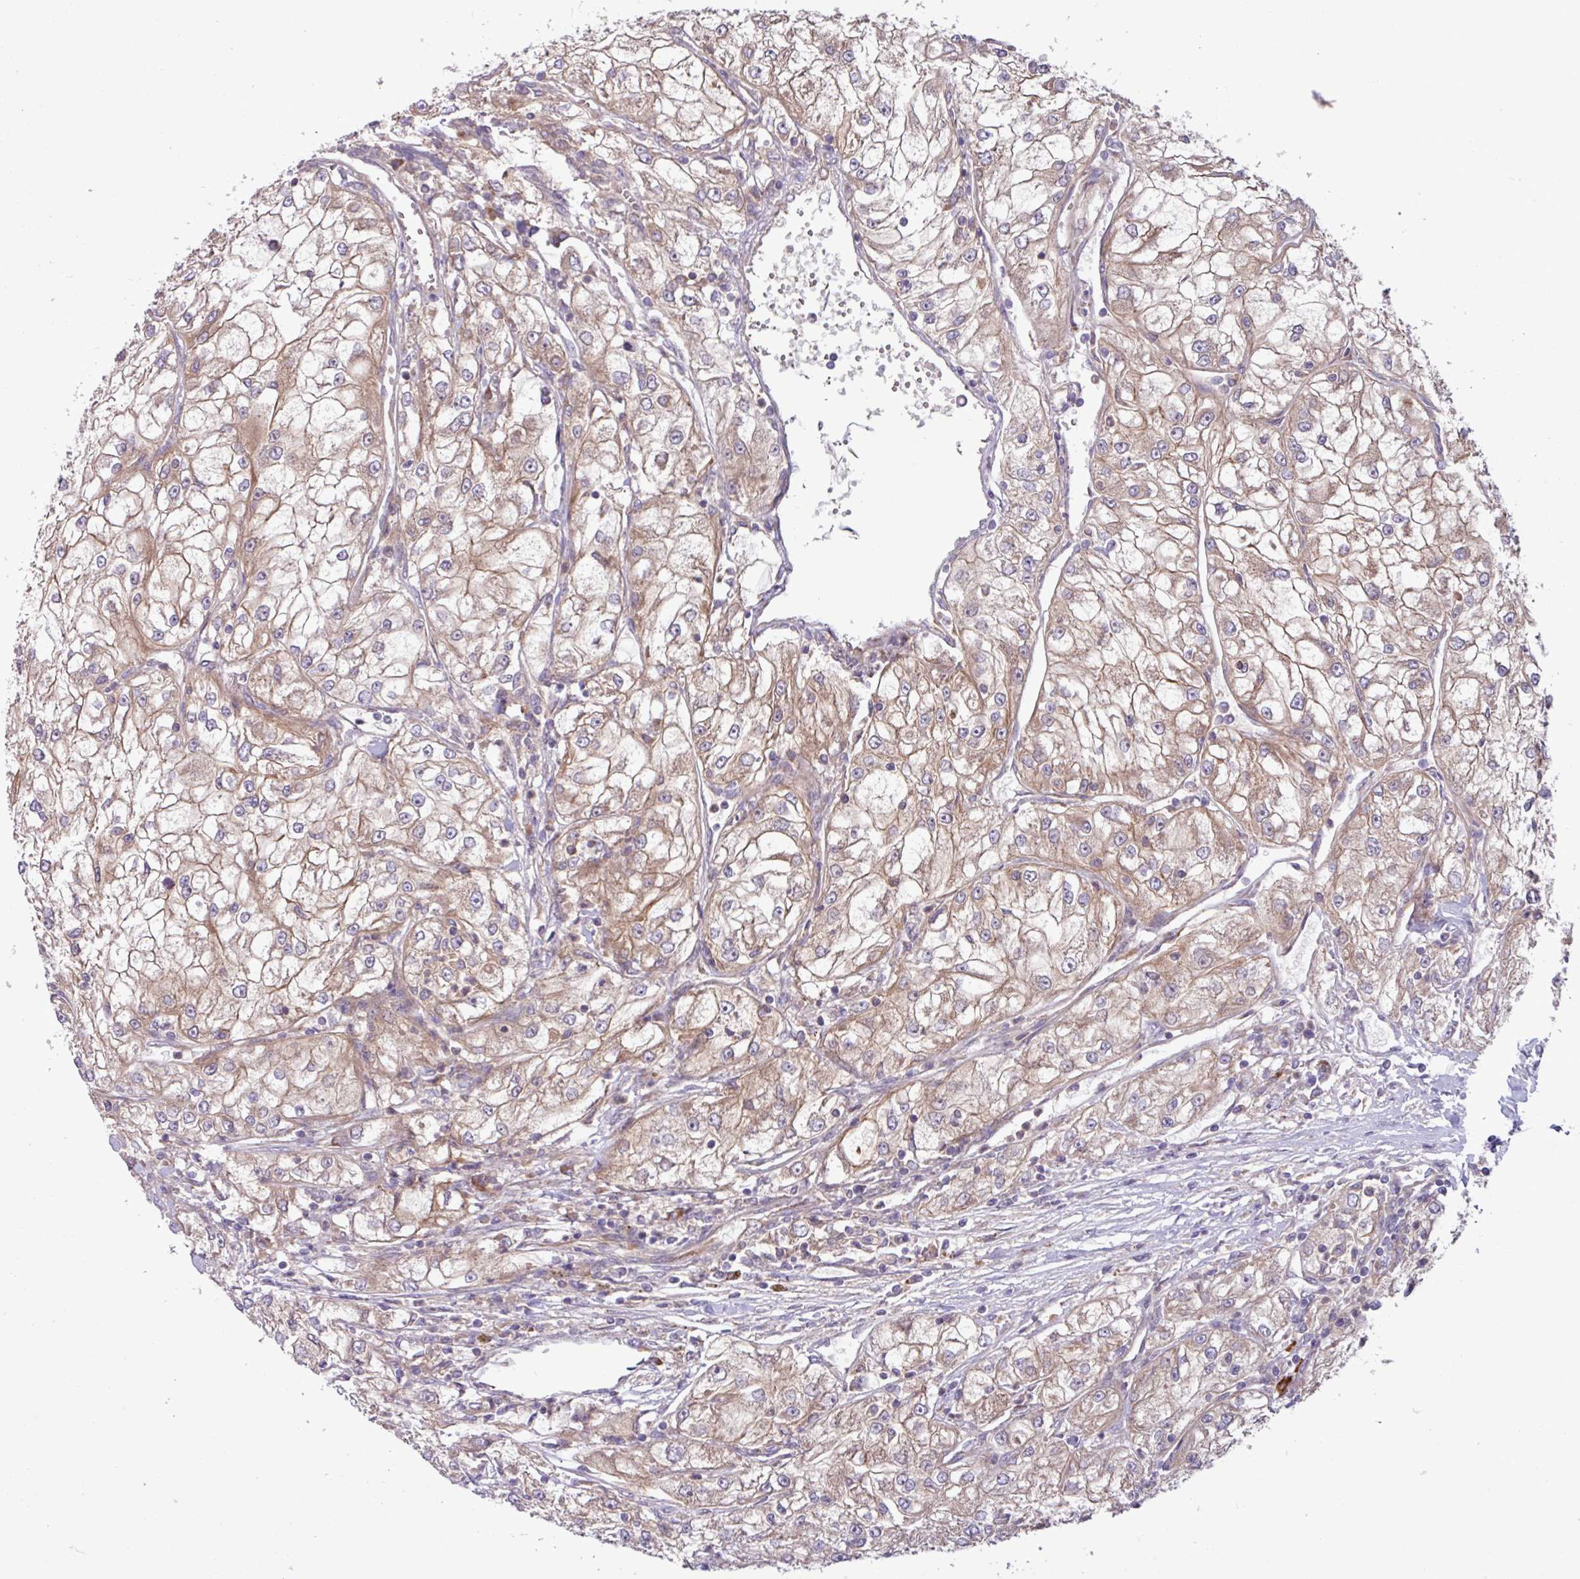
{"staining": {"intensity": "moderate", "quantity": "25%-75%", "location": "cytoplasmic/membranous"}, "tissue": "renal cancer", "cell_type": "Tumor cells", "image_type": "cancer", "snomed": [{"axis": "morphology", "description": "Adenocarcinoma, NOS"}, {"axis": "topography", "description": "Kidney"}], "caption": "Tumor cells display moderate cytoplasmic/membranous expression in approximately 25%-75% of cells in adenocarcinoma (renal). The staining is performed using DAB (3,3'-diaminobenzidine) brown chromogen to label protein expression. The nuclei are counter-stained blue using hematoxylin.", "gene": "RAB19", "patient": {"sex": "female", "age": 72}}